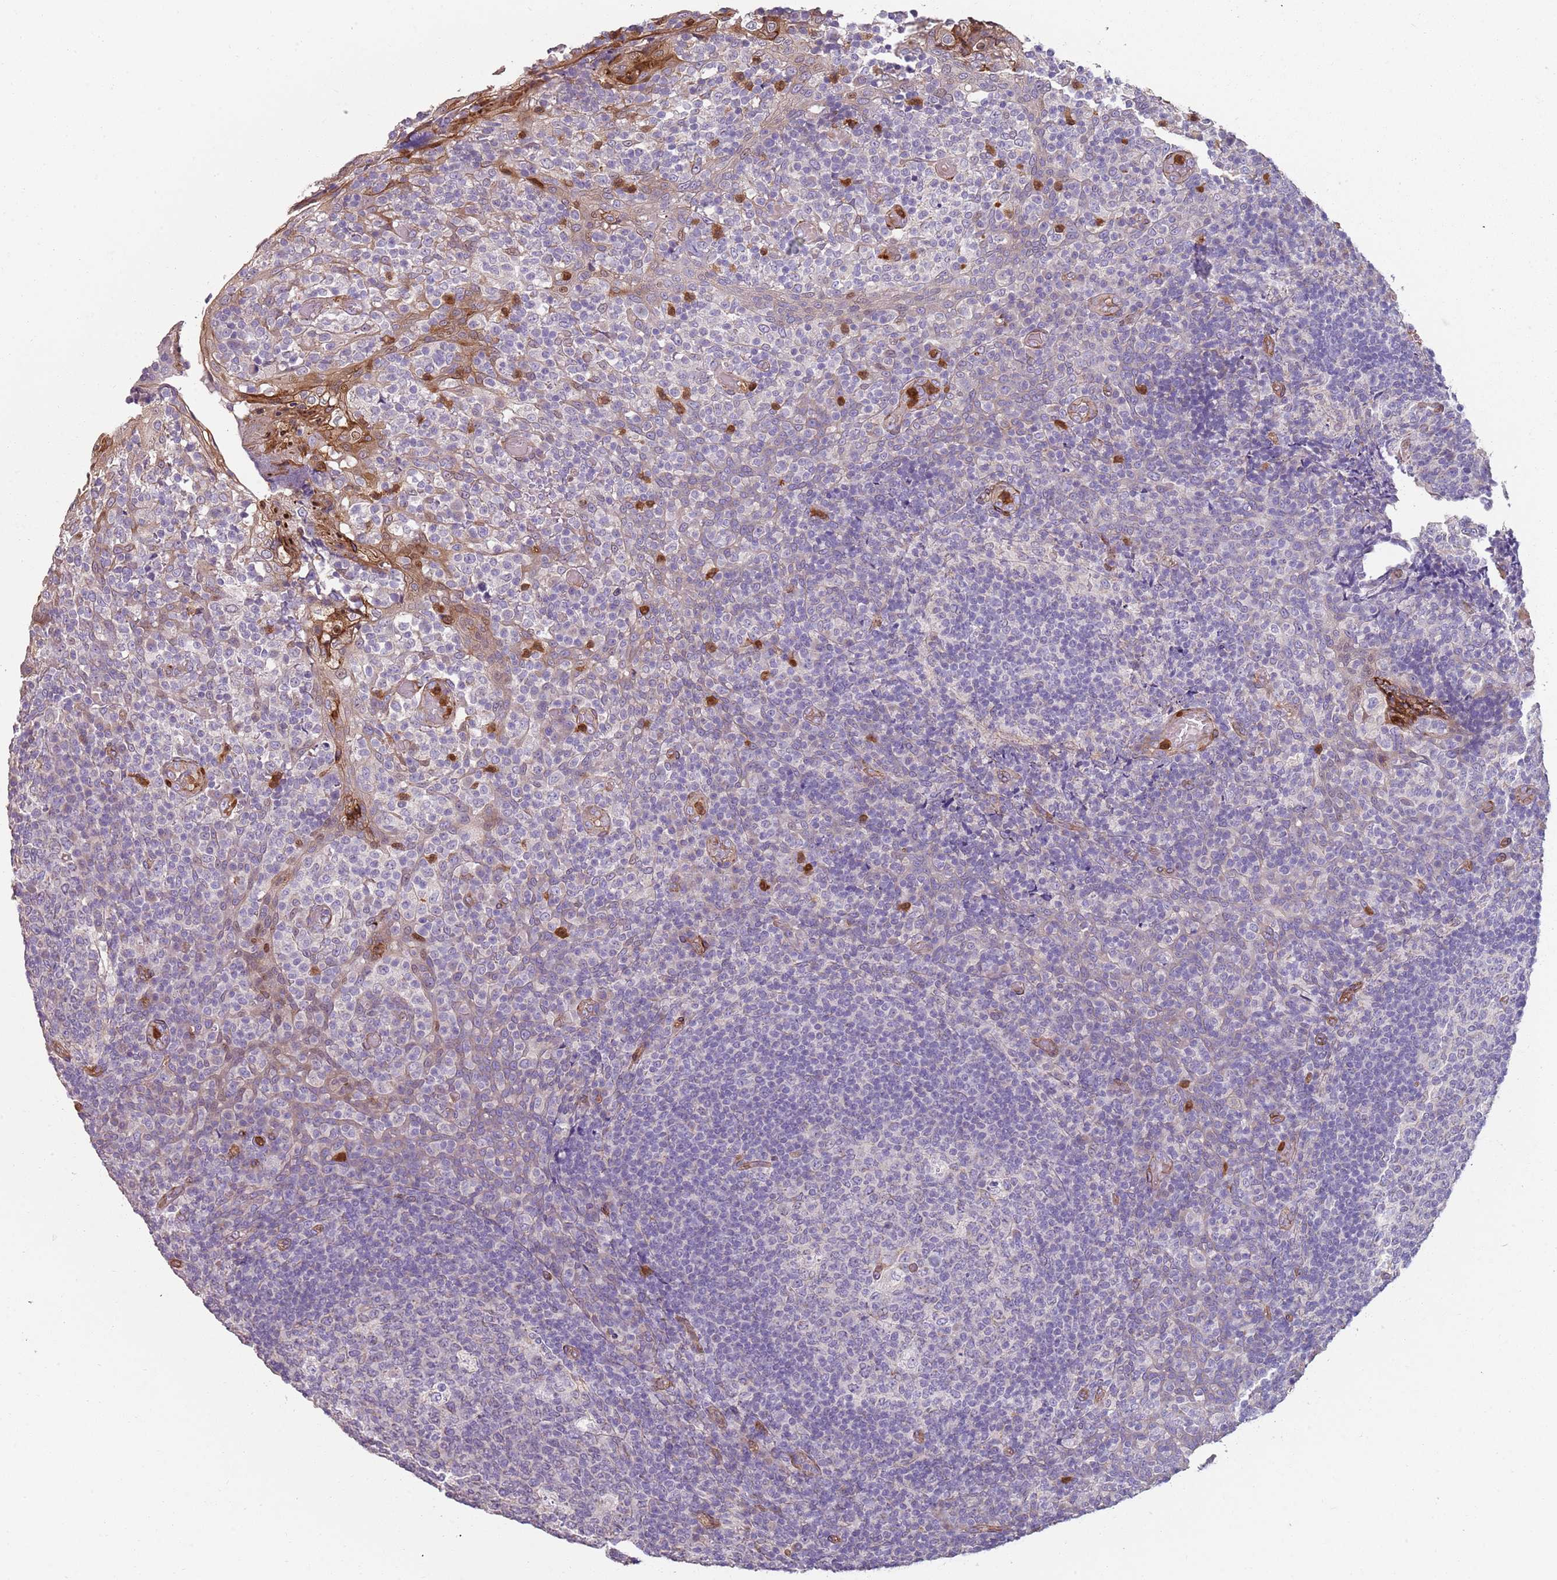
{"staining": {"intensity": "negative", "quantity": "none", "location": "none"}, "tissue": "tonsil", "cell_type": "Germinal center cells", "image_type": "normal", "snomed": [{"axis": "morphology", "description": "Normal tissue, NOS"}, {"axis": "topography", "description": "Tonsil"}], "caption": "High power microscopy histopathology image of an immunohistochemistry (IHC) image of unremarkable tonsil, revealing no significant positivity in germinal center cells.", "gene": "PHLPP2", "patient": {"sex": "female", "age": 19}}